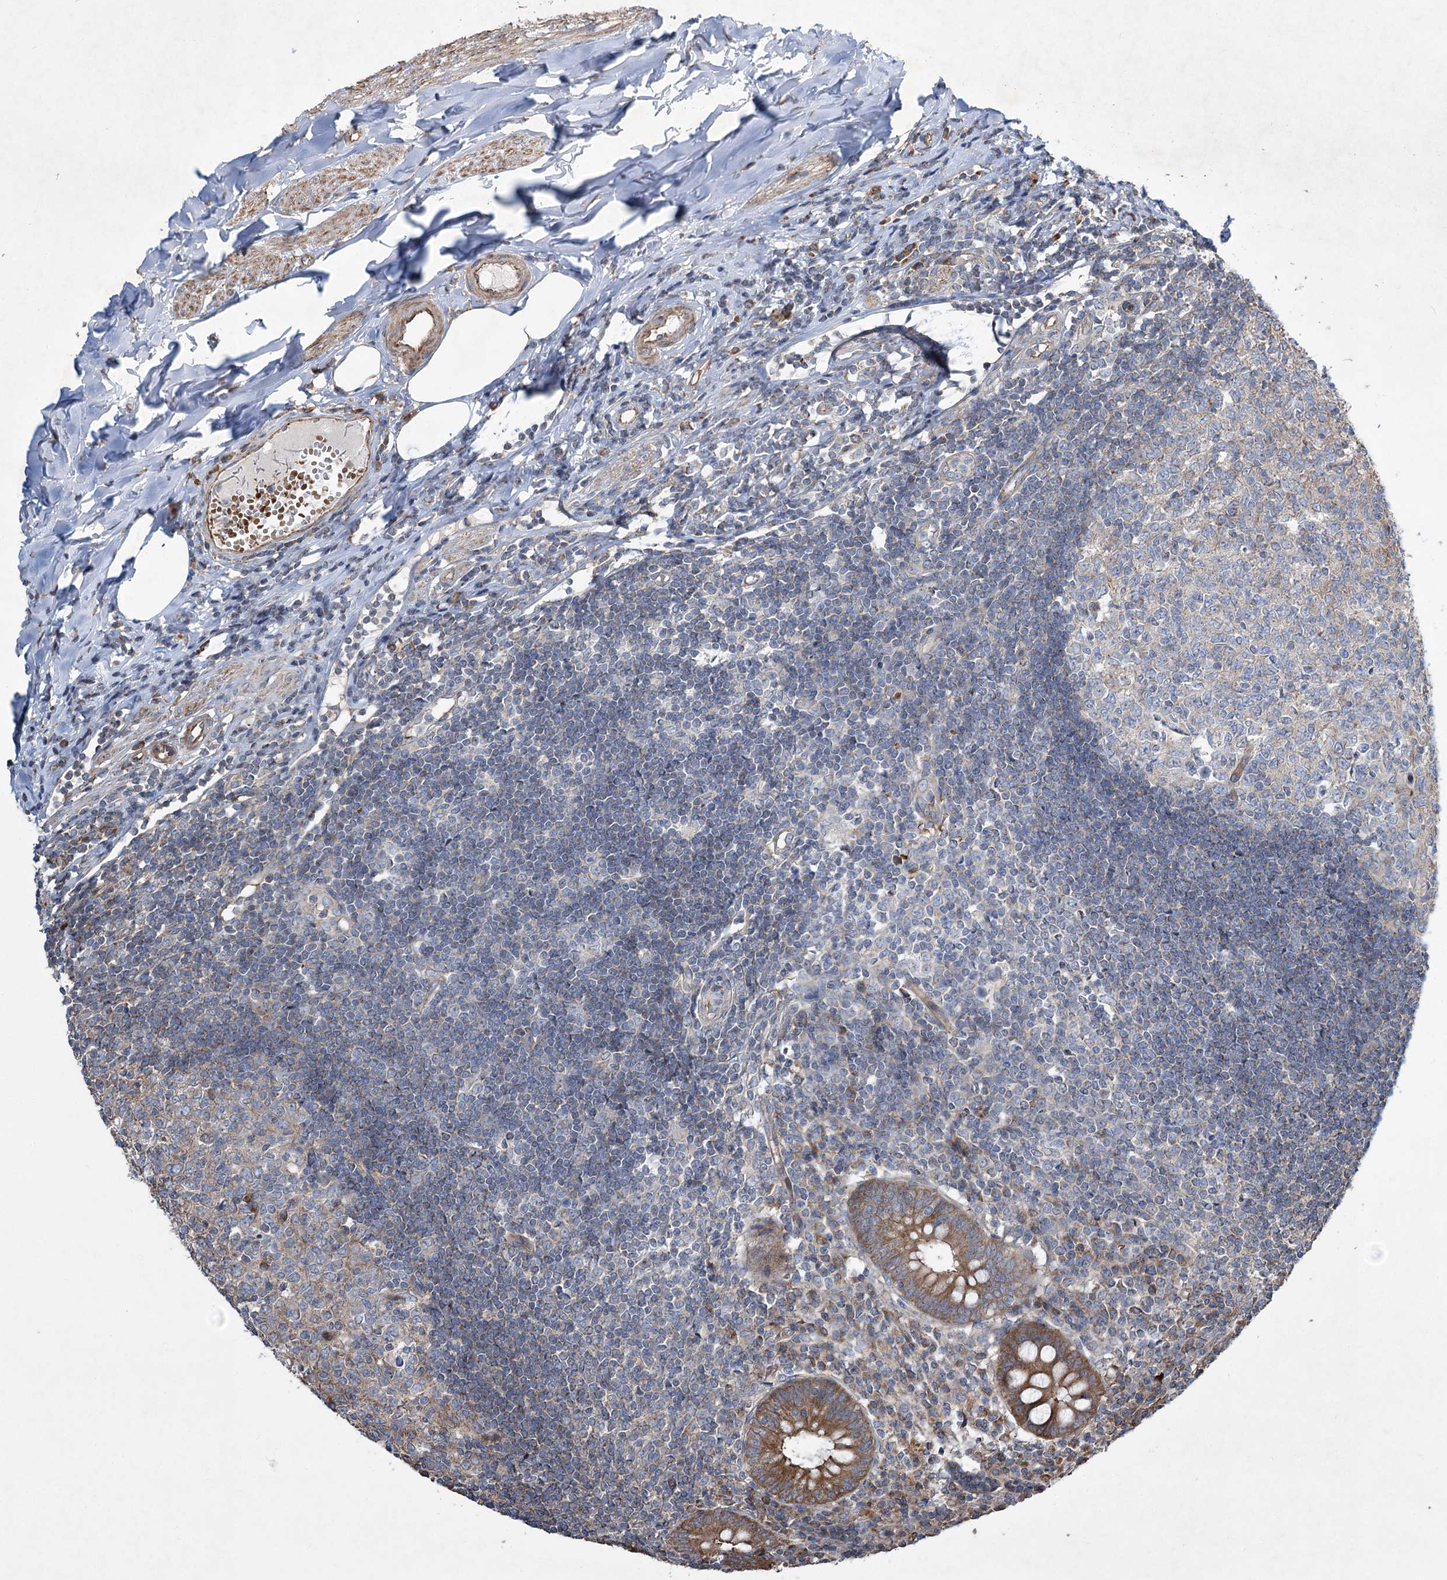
{"staining": {"intensity": "strong", "quantity": ">75%", "location": "cytoplasmic/membranous"}, "tissue": "appendix", "cell_type": "Glandular cells", "image_type": "normal", "snomed": [{"axis": "morphology", "description": "Normal tissue, NOS"}, {"axis": "topography", "description": "Appendix"}], "caption": "IHC histopathology image of benign appendix: human appendix stained using IHC shows high levels of strong protein expression localized specifically in the cytoplasmic/membranous of glandular cells, appearing as a cytoplasmic/membranous brown color.", "gene": "SERINC5", "patient": {"sex": "female", "age": 54}}